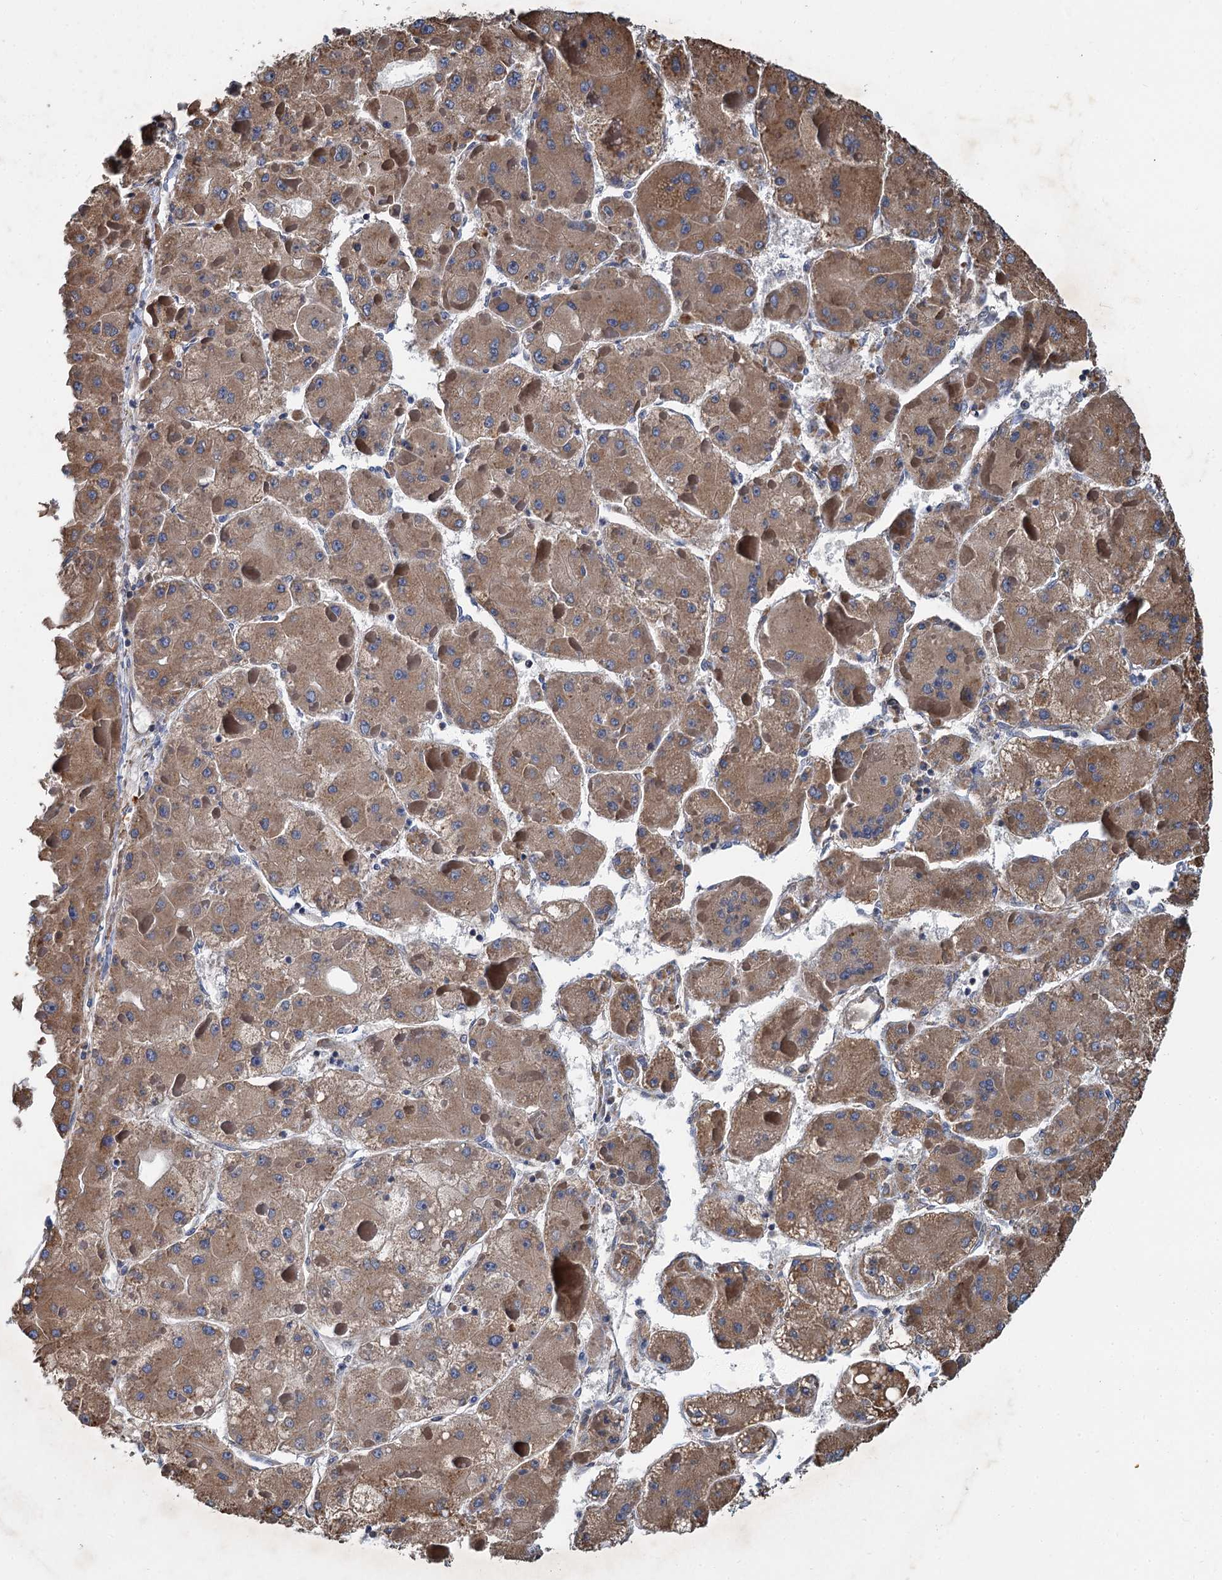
{"staining": {"intensity": "moderate", "quantity": ">75%", "location": "cytoplasmic/membranous"}, "tissue": "liver cancer", "cell_type": "Tumor cells", "image_type": "cancer", "snomed": [{"axis": "morphology", "description": "Carcinoma, Hepatocellular, NOS"}, {"axis": "topography", "description": "Liver"}], "caption": "The micrograph reveals staining of liver cancer (hepatocellular carcinoma), revealing moderate cytoplasmic/membranous protein expression (brown color) within tumor cells.", "gene": "LINS1", "patient": {"sex": "female", "age": 73}}